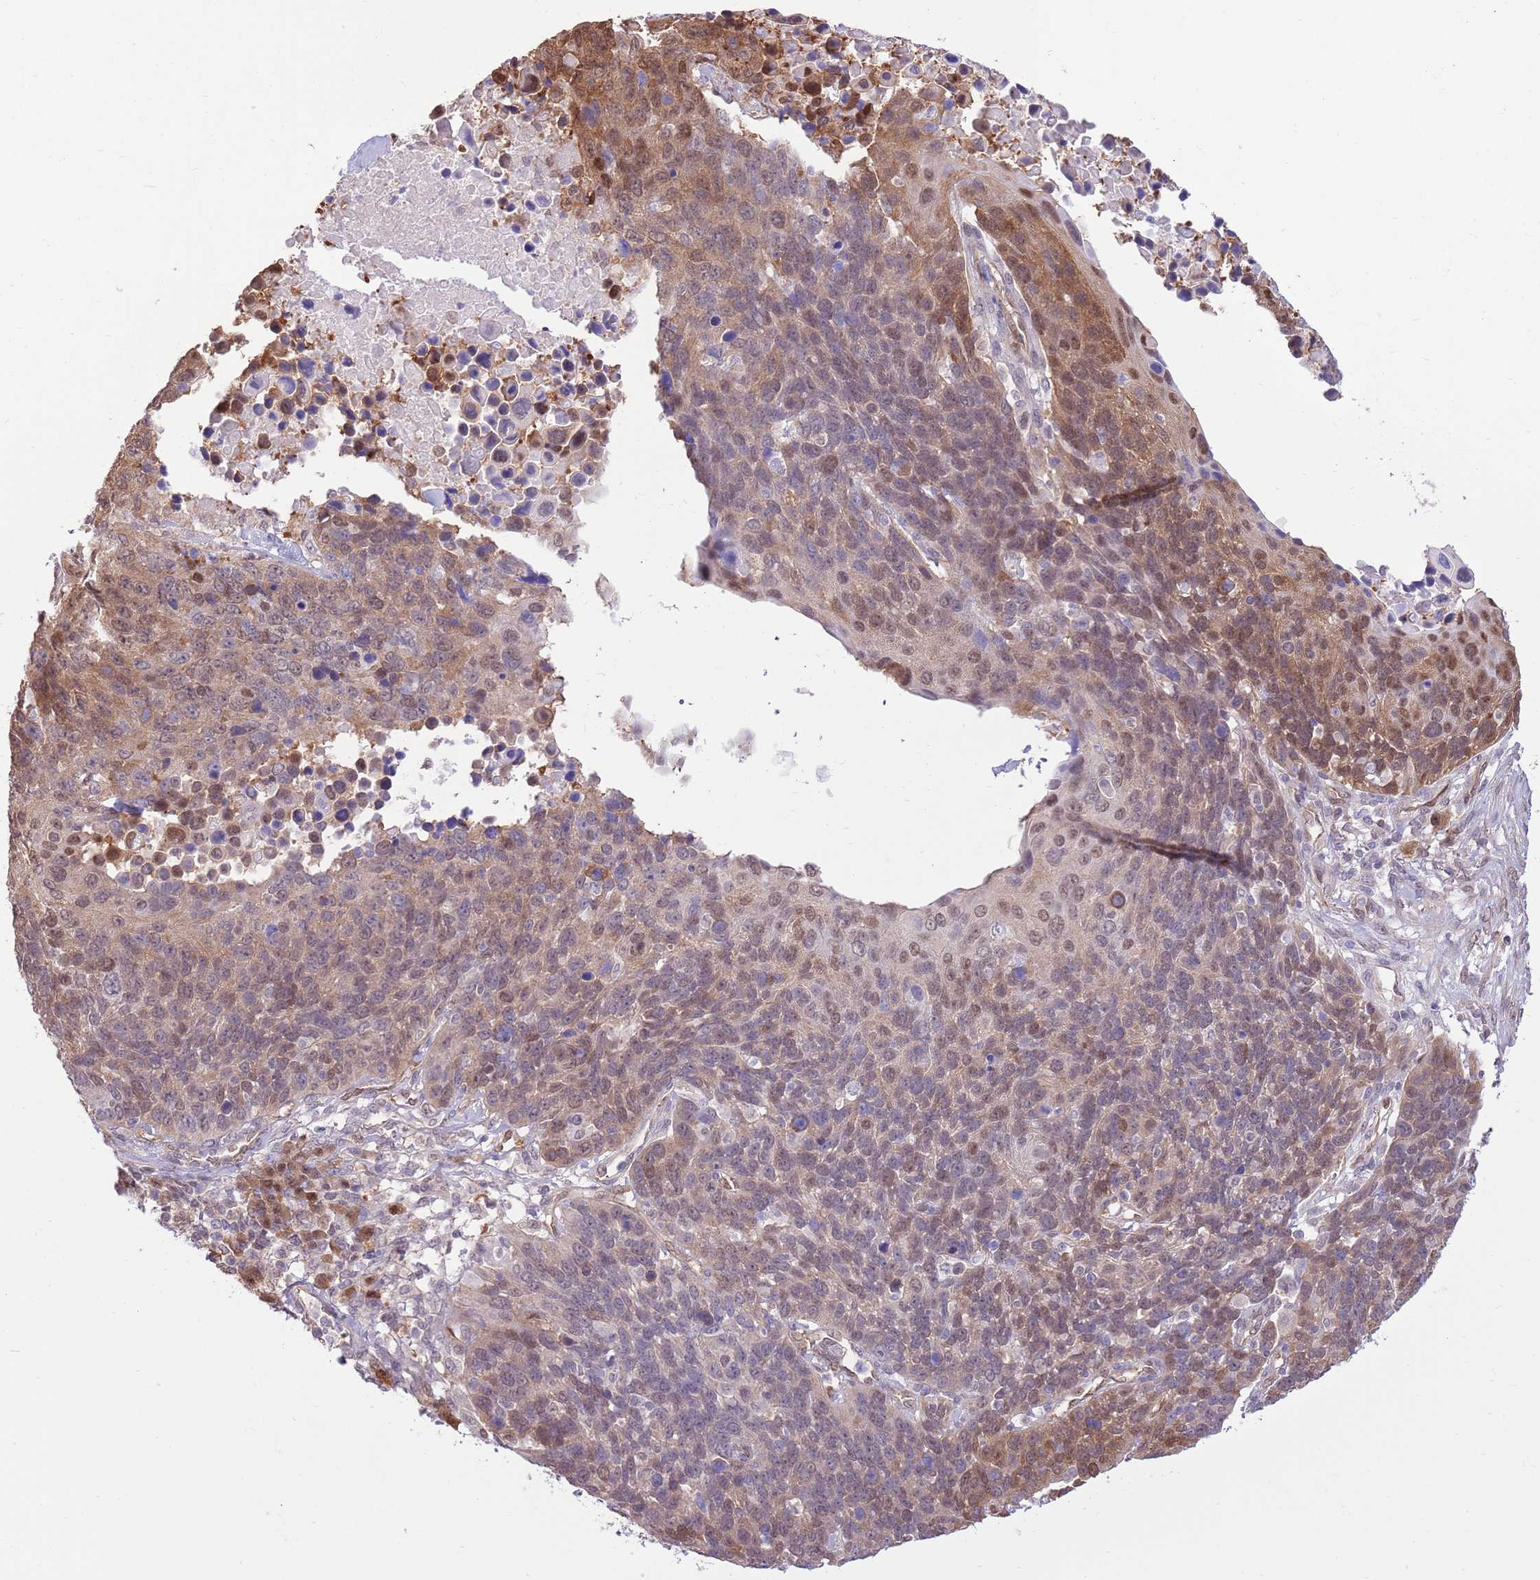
{"staining": {"intensity": "moderate", "quantity": ">75%", "location": "cytoplasmic/membranous,nuclear"}, "tissue": "lung cancer", "cell_type": "Tumor cells", "image_type": "cancer", "snomed": [{"axis": "morphology", "description": "Normal tissue, NOS"}, {"axis": "morphology", "description": "Squamous cell carcinoma, NOS"}, {"axis": "topography", "description": "Lymph node"}, {"axis": "topography", "description": "Lung"}], "caption": "There is medium levels of moderate cytoplasmic/membranous and nuclear expression in tumor cells of lung cancer (squamous cell carcinoma), as demonstrated by immunohistochemical staining (brown color).", "gene": "NSFL1C", "patient": {"sex": "male", "age": 66}}